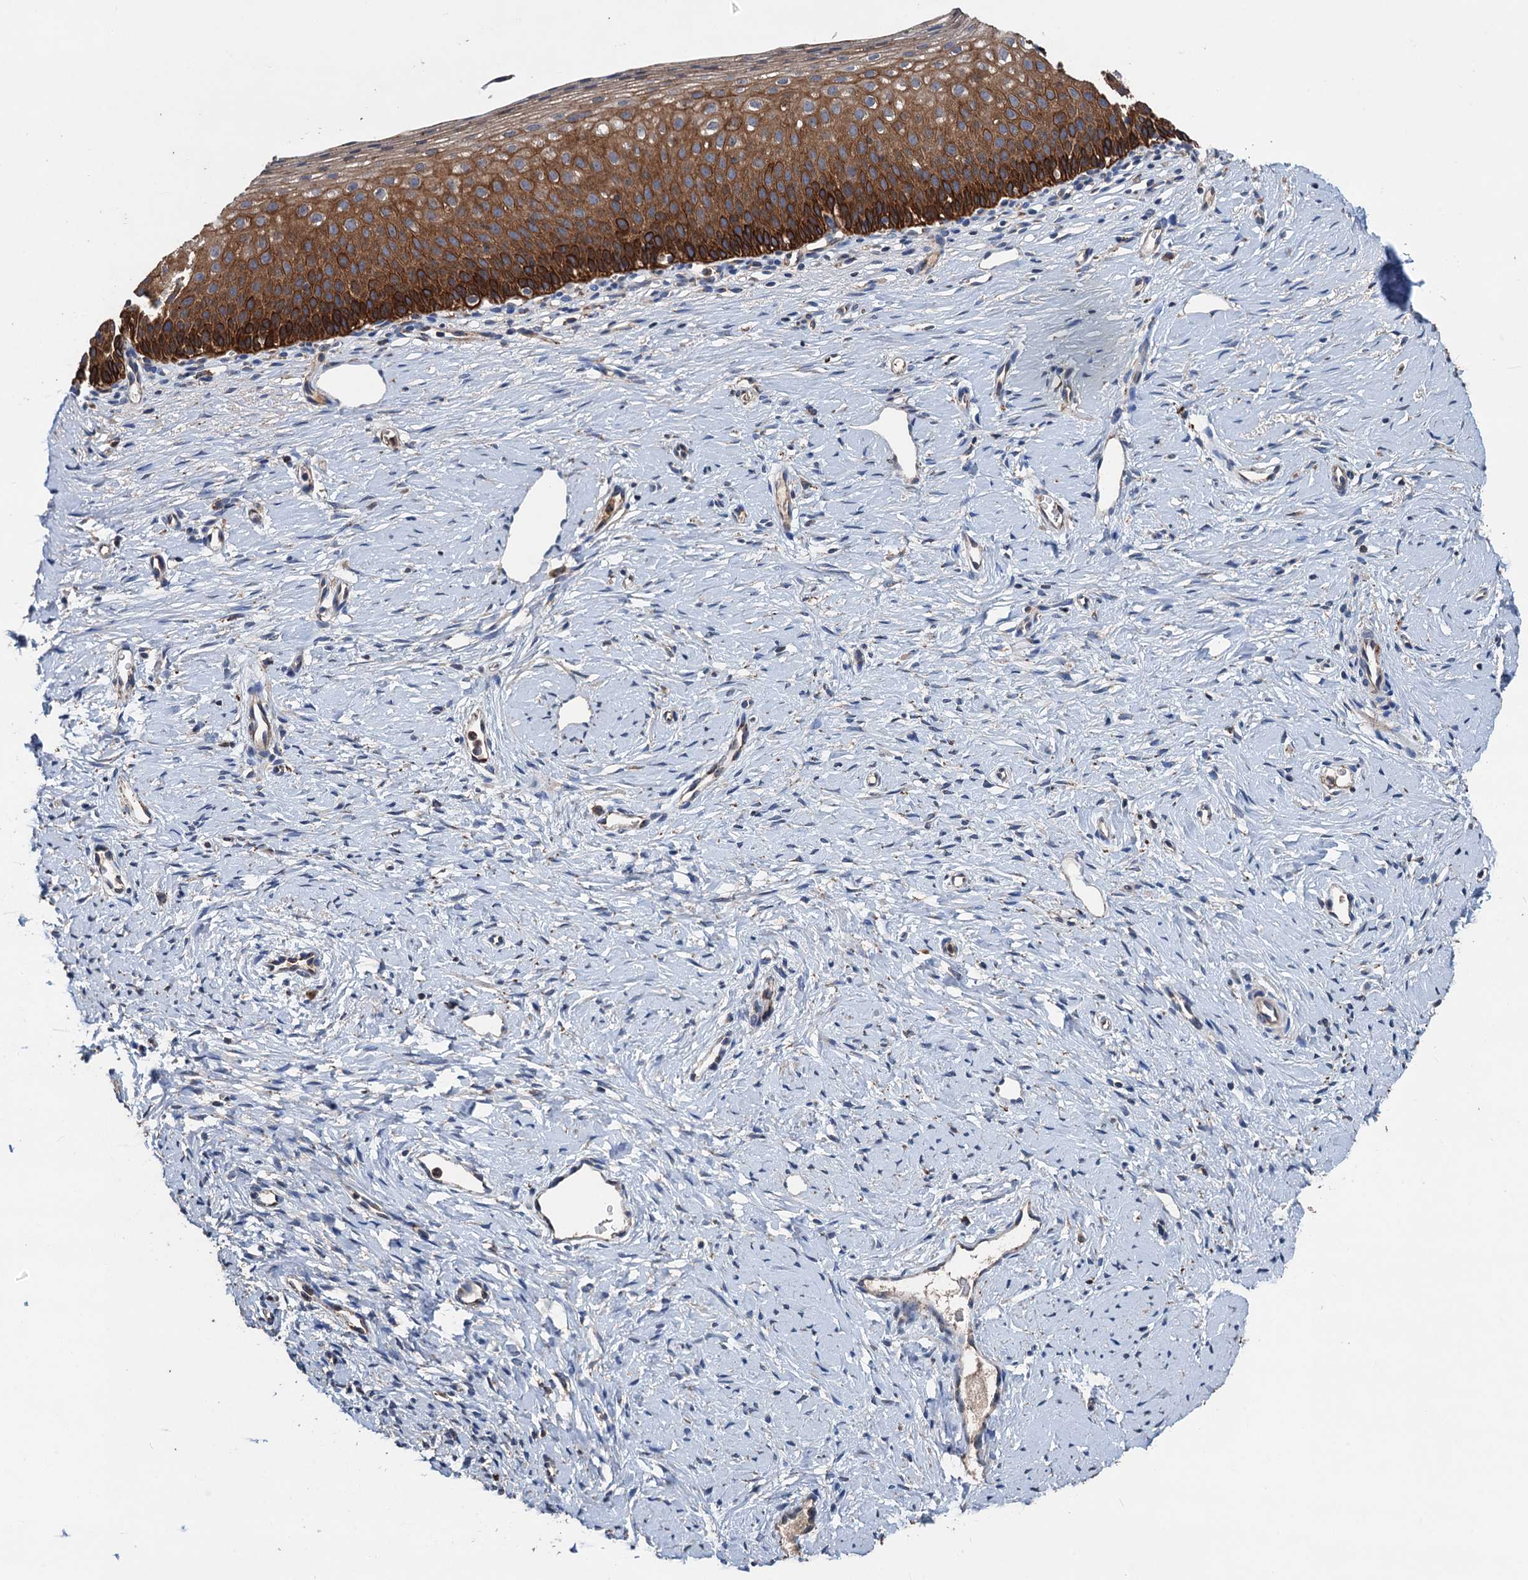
{"staining": {"intensity": "strong", "quantity": ">75%", "location": "cytoplasmic/membranous"}, "tissue": "cervix", "cell_type": "Glandular cells", "image_type": "normal", "snomed": [{"axis": "morphology", "description": "Normal tissue, NOS"}, {"axis": "topography", "description": "Cervix"}], "caption": "Immunohistochemical staining of normal cervix reveals high levels of strong cytoplasmic/membranous positivity in about >75% of glandular cells.", "gene": "DGLUCY", "patient": {"sex": "female", "age": 36}}